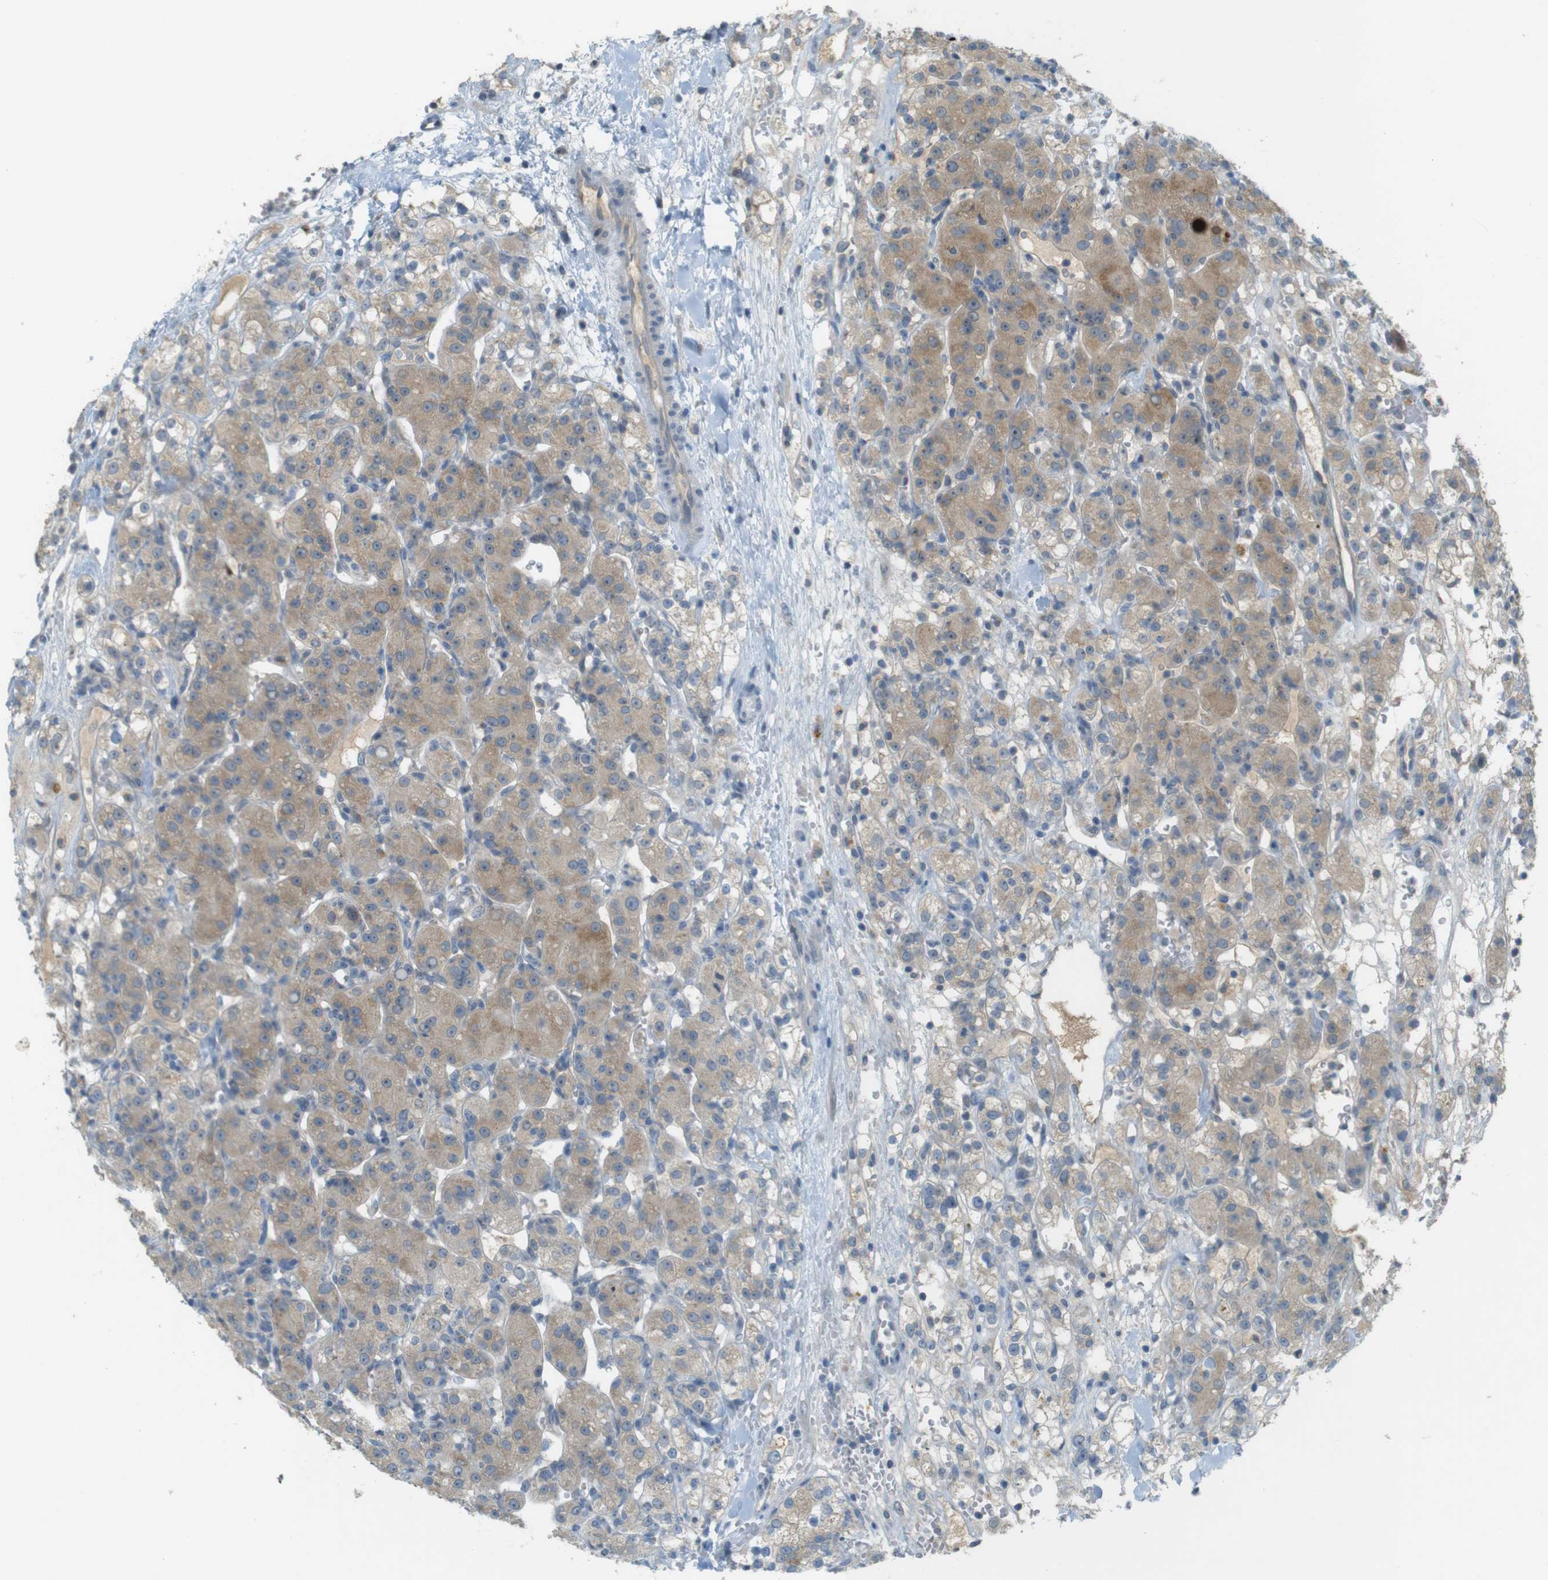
{"staining": {"intensity": "weak", "quantity": ">75%", "location": "cytoplasmic/membranous"}, "tissue": "renal cancer", "cell_type": "Tumor cells", "image_type": "cancer", "snomed": [{"axis": "morphology", "description": "Normal tissue, NOS"}, {"axis": "morphology", "description": "Adenocarcinoma, NOS"}, {"axis": "topography", "description": "Kidney"}], "caption": "This photomicrograph shows renal cancer stained with immunohistochemistry (IHC) to label a protein in brown. The cytoplasmic/membranous of tumor cells show weak positivity for the protein. Nuclei are counter-stained blue.", "gene": "UGT8", "patient": {"sex": "male", "age": 61}}